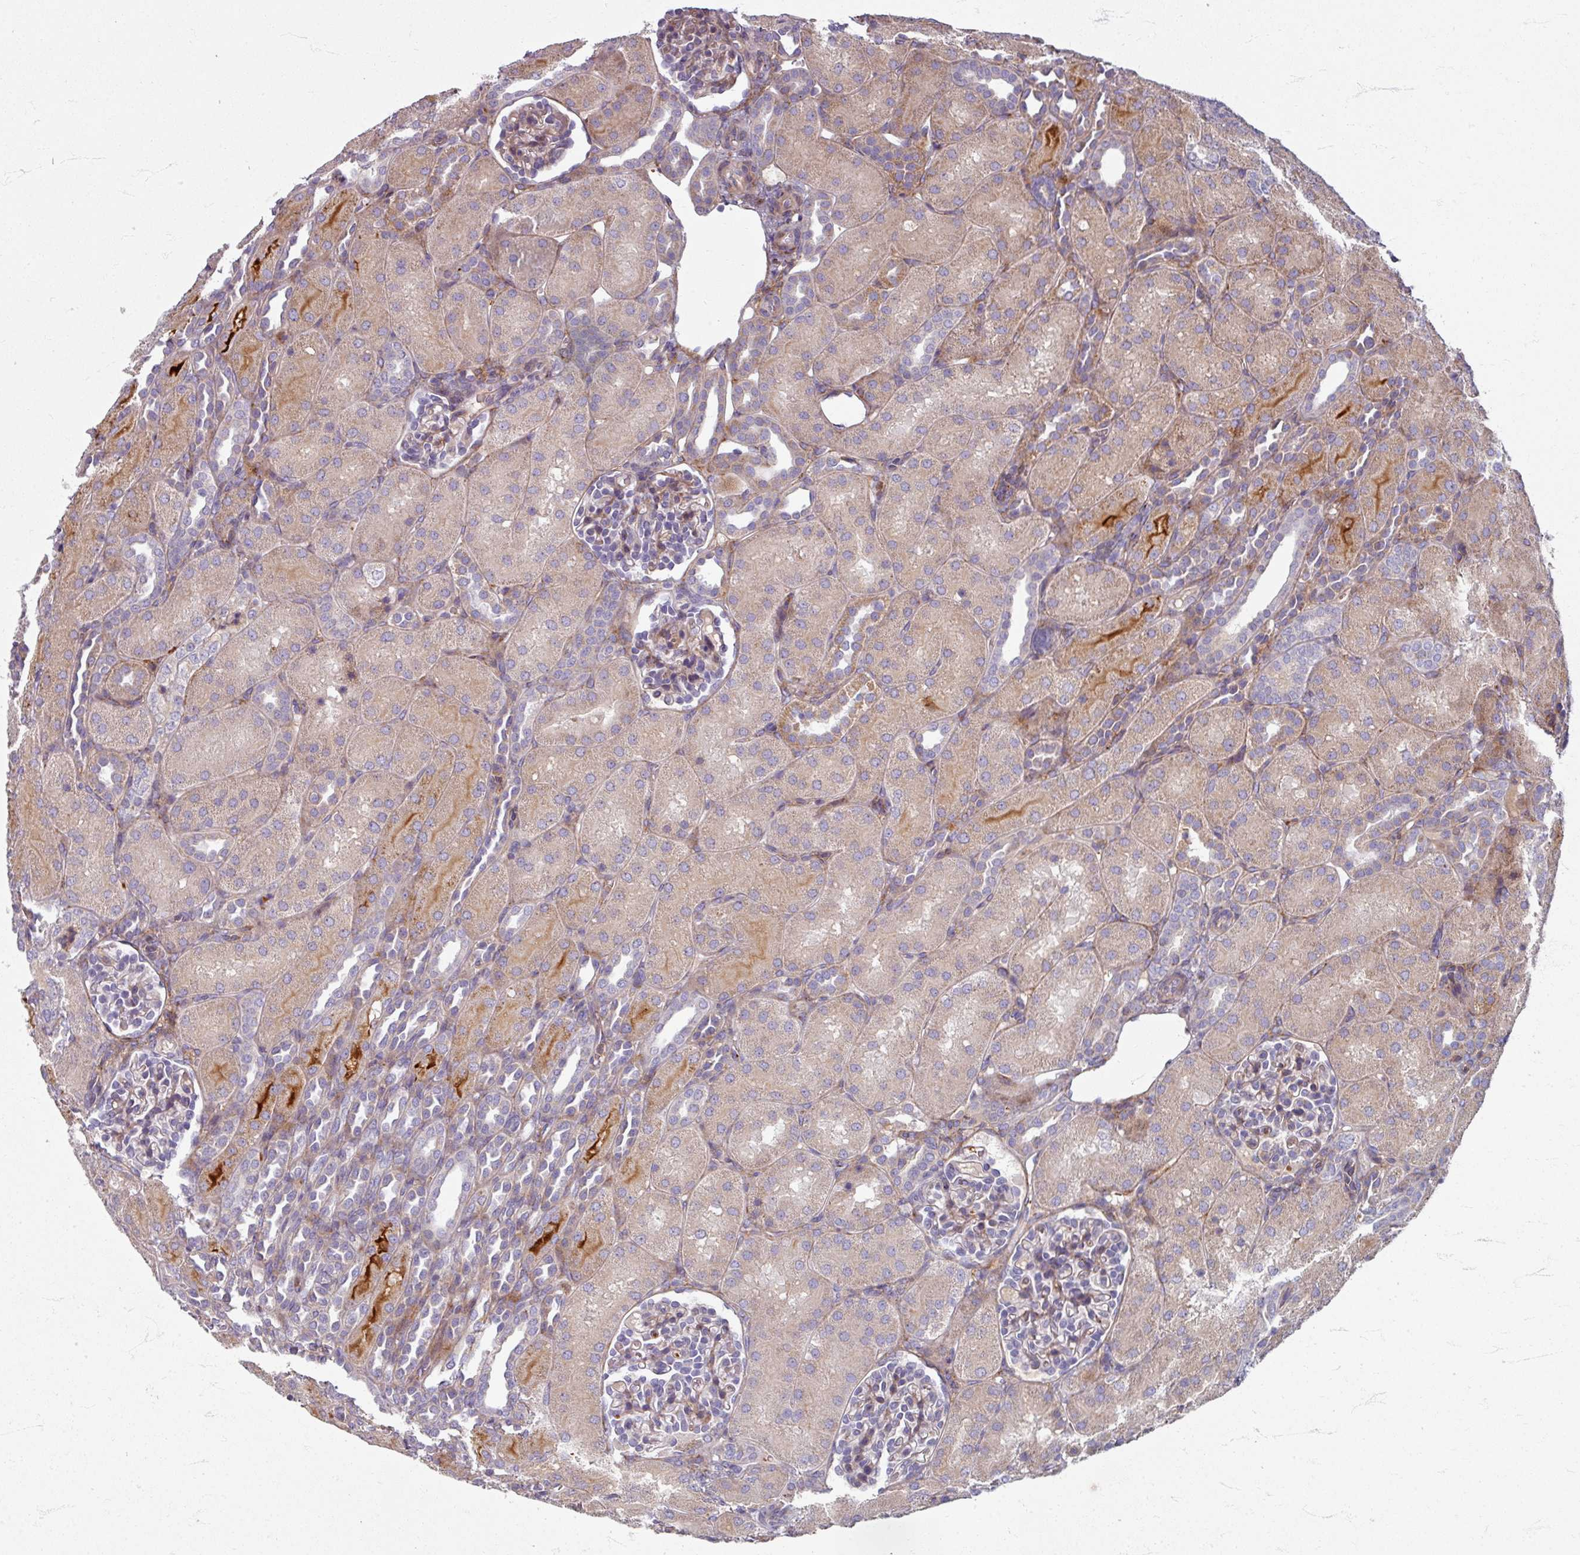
{"staining": {"intensity": "moderate", "quantity": "<25%", "location": "cytoplasmic/membranous"}, "tissue": "kidney", "cell_type": "Cells in glomeruli", "image_type": "normal", "snomed": [{"axis": "morphology", "description": "Normal tissue, NOS"}, {"axis": "topography", "description": "Kidney"}], "caption": "Immunohistochemical staining of unremarkable kidney exhibits low levels of moderate cytoplasmic/membranous expression in approximately <25% of cells in glomeruli.", "gene": "GABARAPL1", "patient": {"sex": "male", "age": 1}}